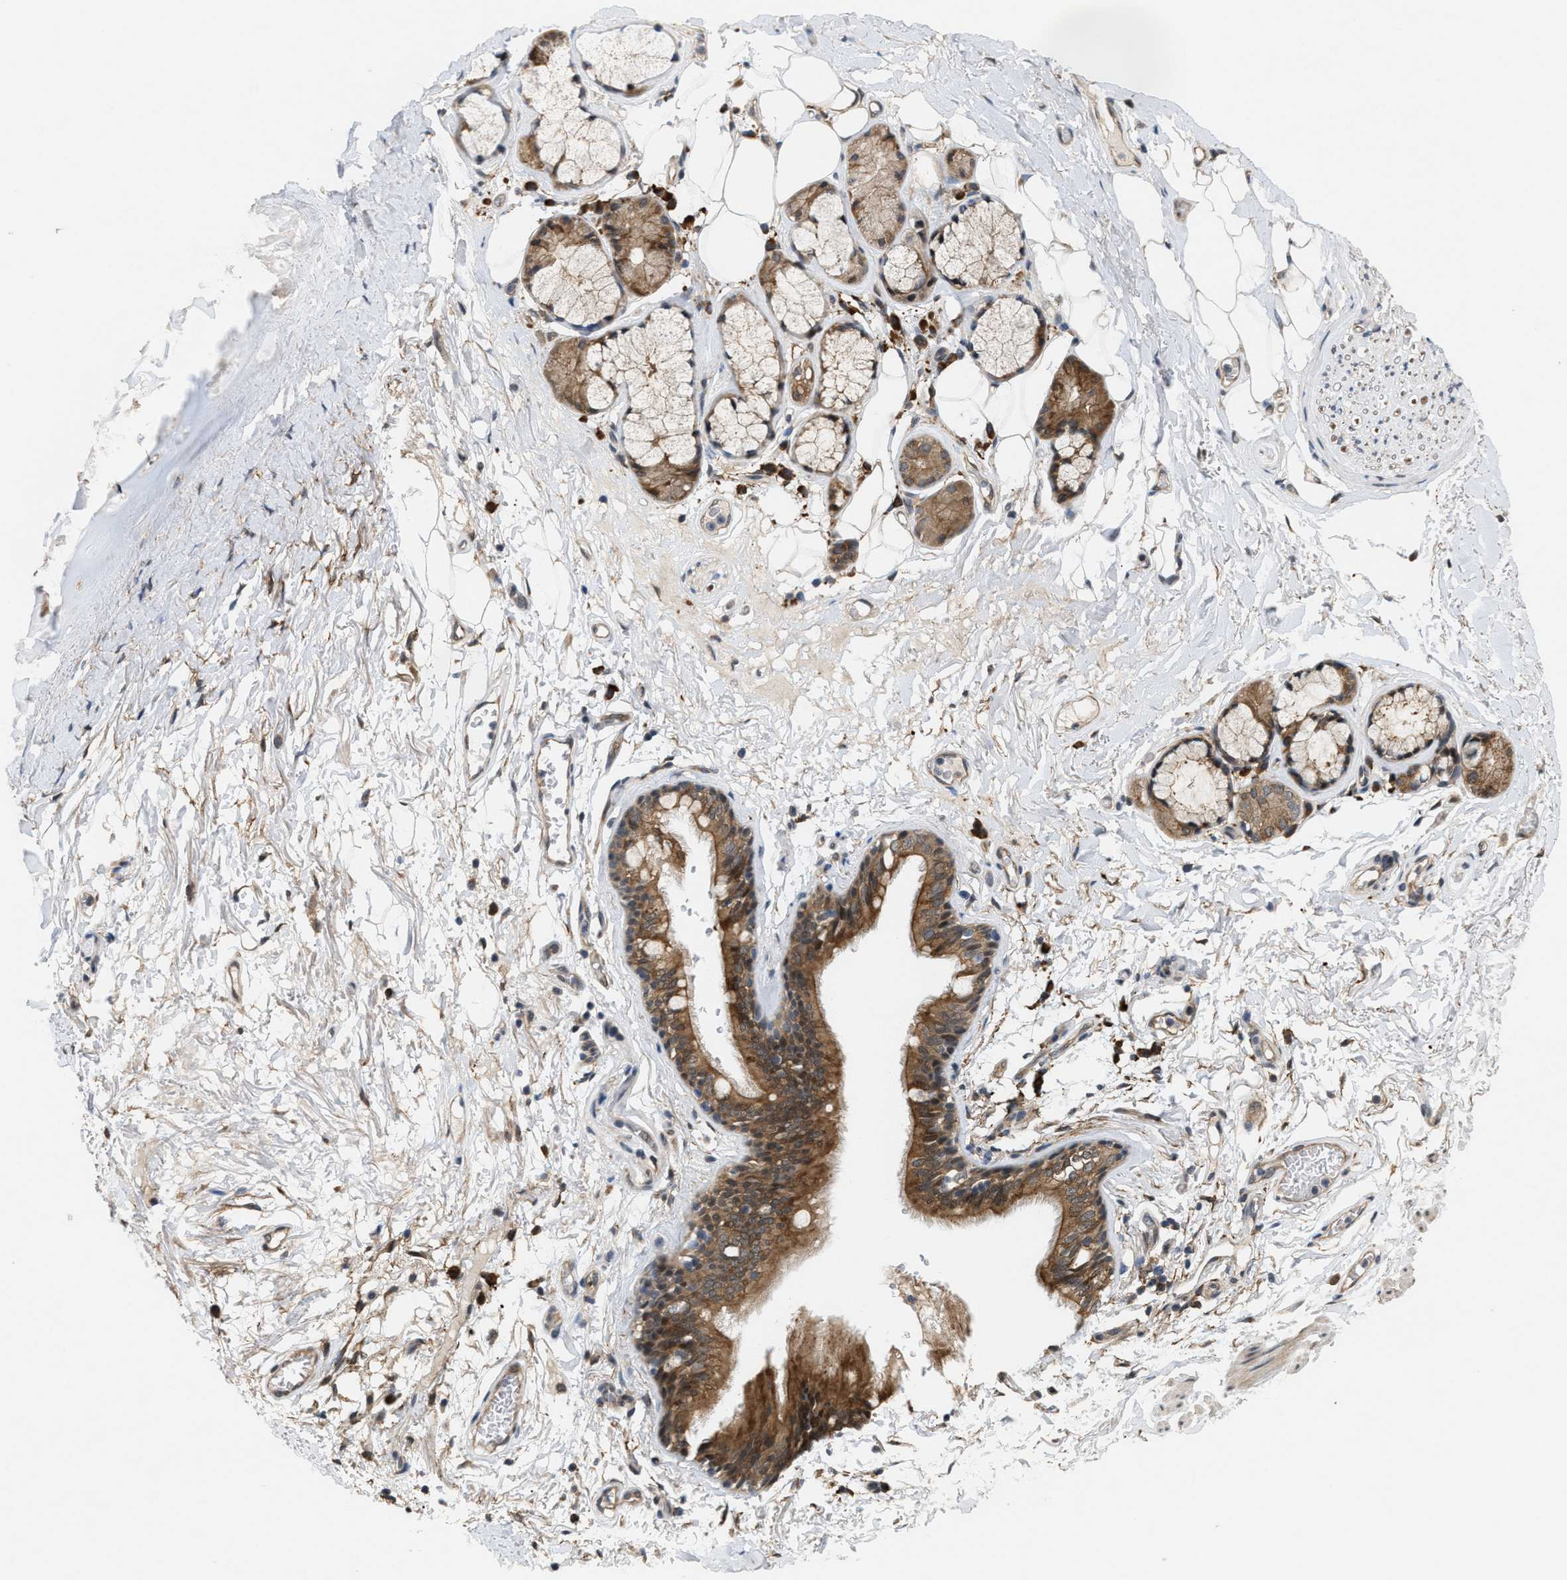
{"staining": {"intensity": "strong", "quantity": ">75%", "location": "cytoplasmic/membranous"}, "tissue": "bronchus", "cell_type": "Respiratory epithelial cells", "image_type": "normal", "snomed": [{"axis": "morphology", "description": "Normal tissue, NOS"}, {"axis": "topography", "description": "Cartilage tissue"}], "caption": "Respiratory epithelial cells show strong cytoplasmic/membranous positivity in about >75% of cells in unremarkable bronchus. (DAB (3,3'-diaminobenzidine) = brown stain, brightfield microscopy at high magnification).", "gene": "MFSD6", "patient": {"sex": "female", "age": 63}}